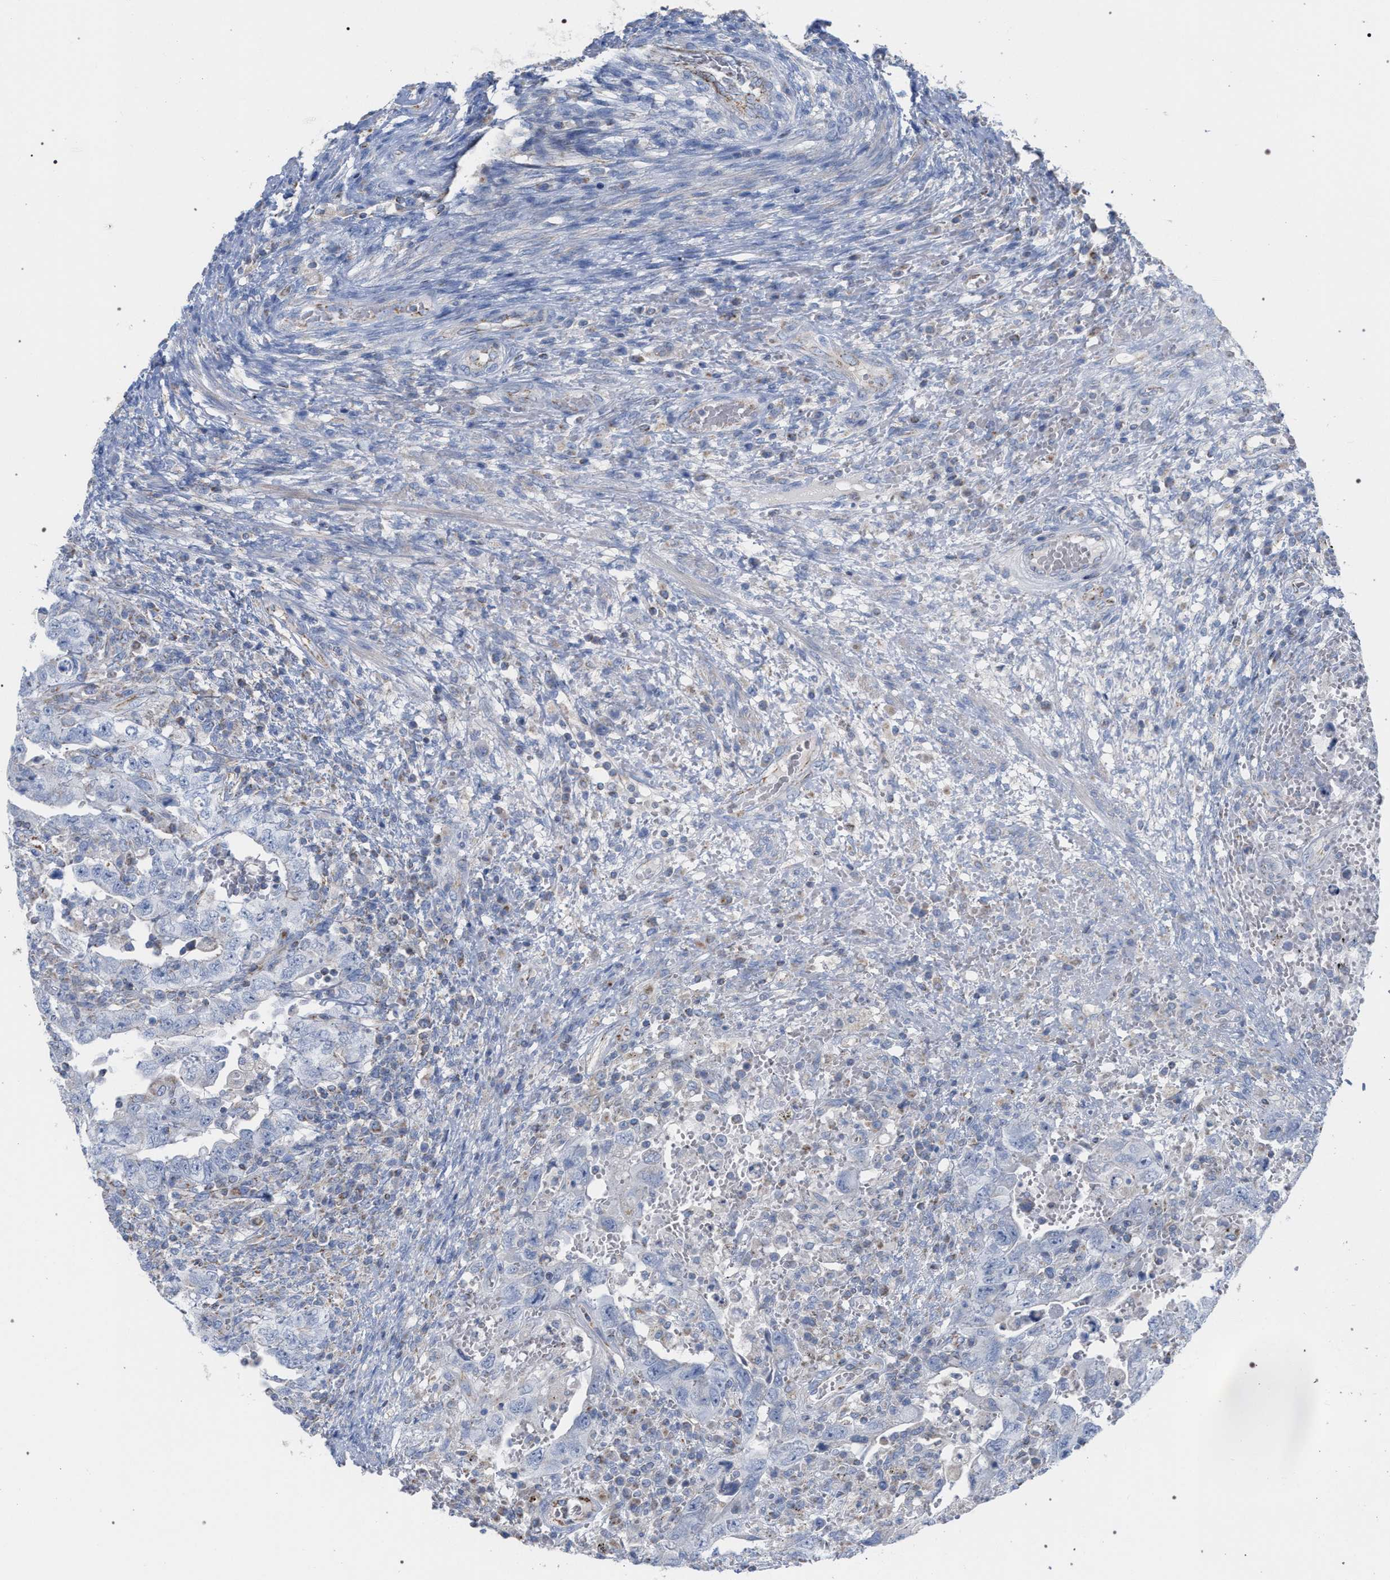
{"staining": {"intensity": "negative", "quantity": "none", "location": "none"}, "tissue": "testis cancer", "cell_type": "Tumor cells", "image_type": "cancer", "snomed": [{"axis": "morphology", "description": "Carcinoma, Embryonal, NOS"}, {"axis": "topography", "description": "Testis"}], "caption": "A high-resolution histopathology image shows immunohistochemistry staining of testis cancer (embryonal carcinoma), which exhibits no significant expression in tumor cells. The staining was performed using DAB (3,3'-diaminobenzidine) to visualize the protein expression in brown, while the nuclei were stained in blue with hematoxylin (Magnification: 20x).", "gene": "ECI2", "patient": {"sex": "male", "age": 26}}